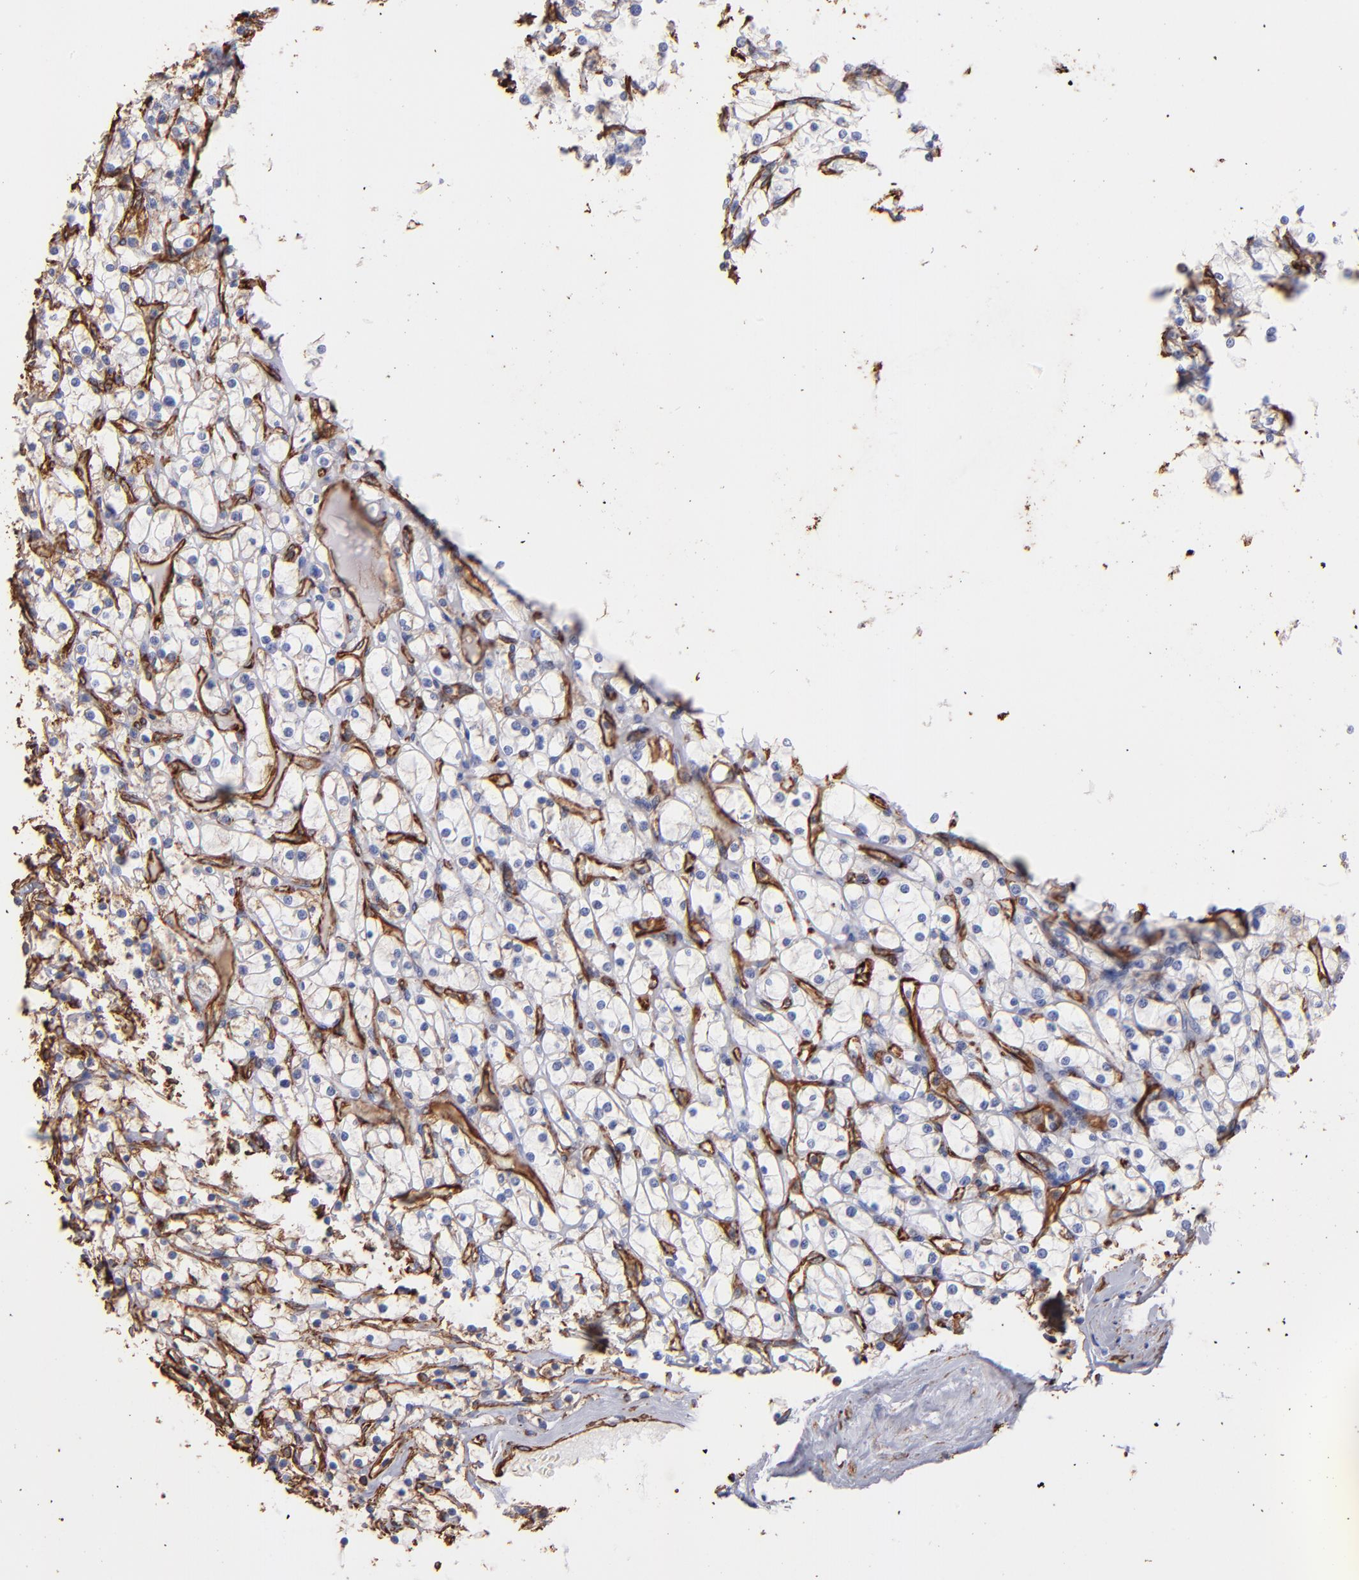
{"staining": {"intensity": "negative", "quantity": "none", "location": "none"}, "tissue": "renal cancer", "cell_type": "Tumor cells", "image_type": "cancer", "snomed": [{"axis": "morphology", "description": "Adenocarcinoma, NOS"}, {"axis": "topography", "description": "Kidney"}], "caption": "This is an IHC micrograph of adenocarcinoma (renal). There is no expression in tumor cells.", "gene": "VIM", "patient": {"sex": "female", "age": 73}}